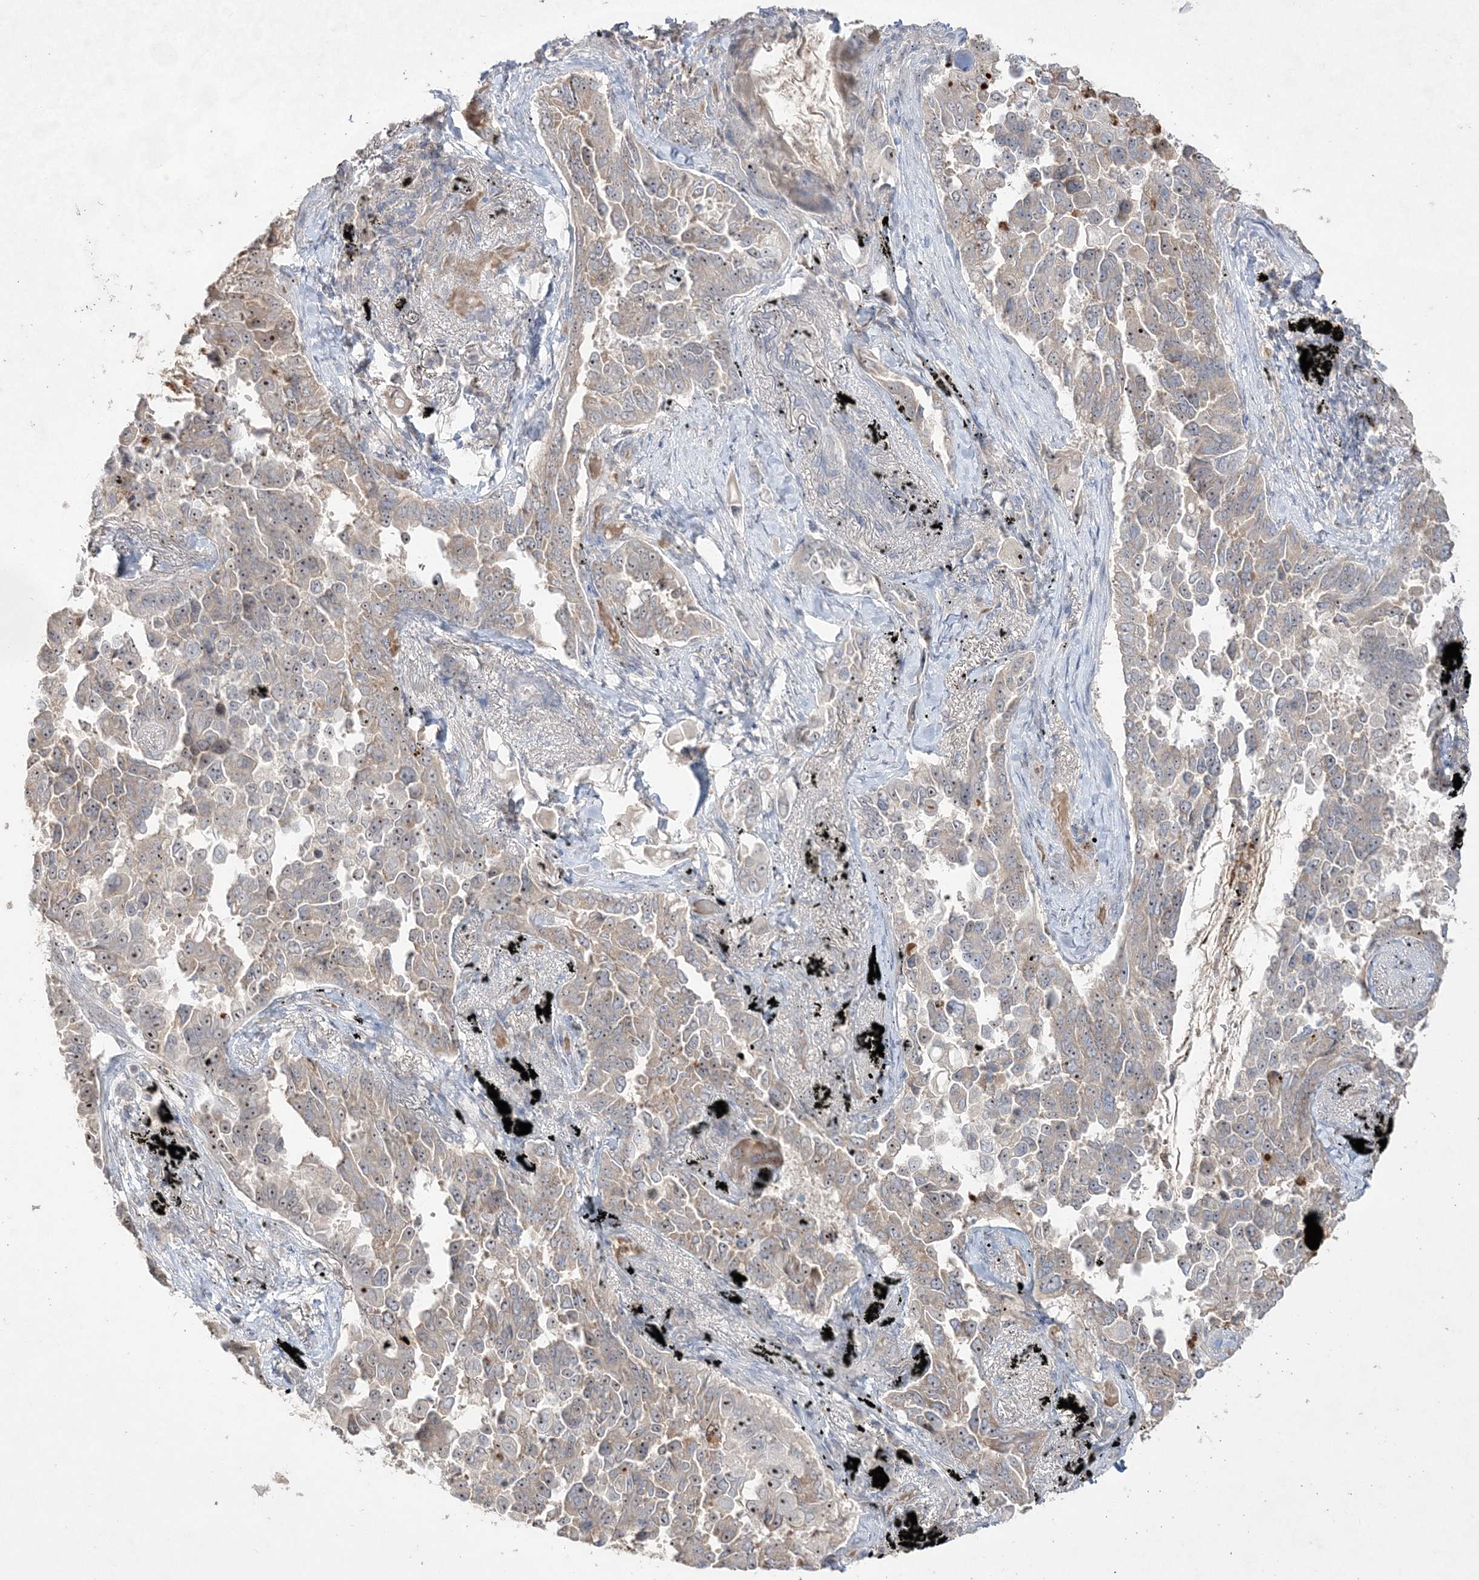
{"staining": {"intensity": "moderate", "quantity": "<25%", "location": "nuclear"}, "tissue": "lung cancer", "cell_type": "Tumor cells", "image_type": "cancer", "snomed": [{"axis": "morphology", "description": "Adenocarcinoma, NOS"}, {"axis": "topography", "description": "Lung"}], "caption": "This is a photomicrograph of IHC staining of adenocarcinoma (lung), which shows moderate expression in the nuclear of tumor cells.", "gene": "NOP16", "patient": {"sex": "female", "age": 67}}